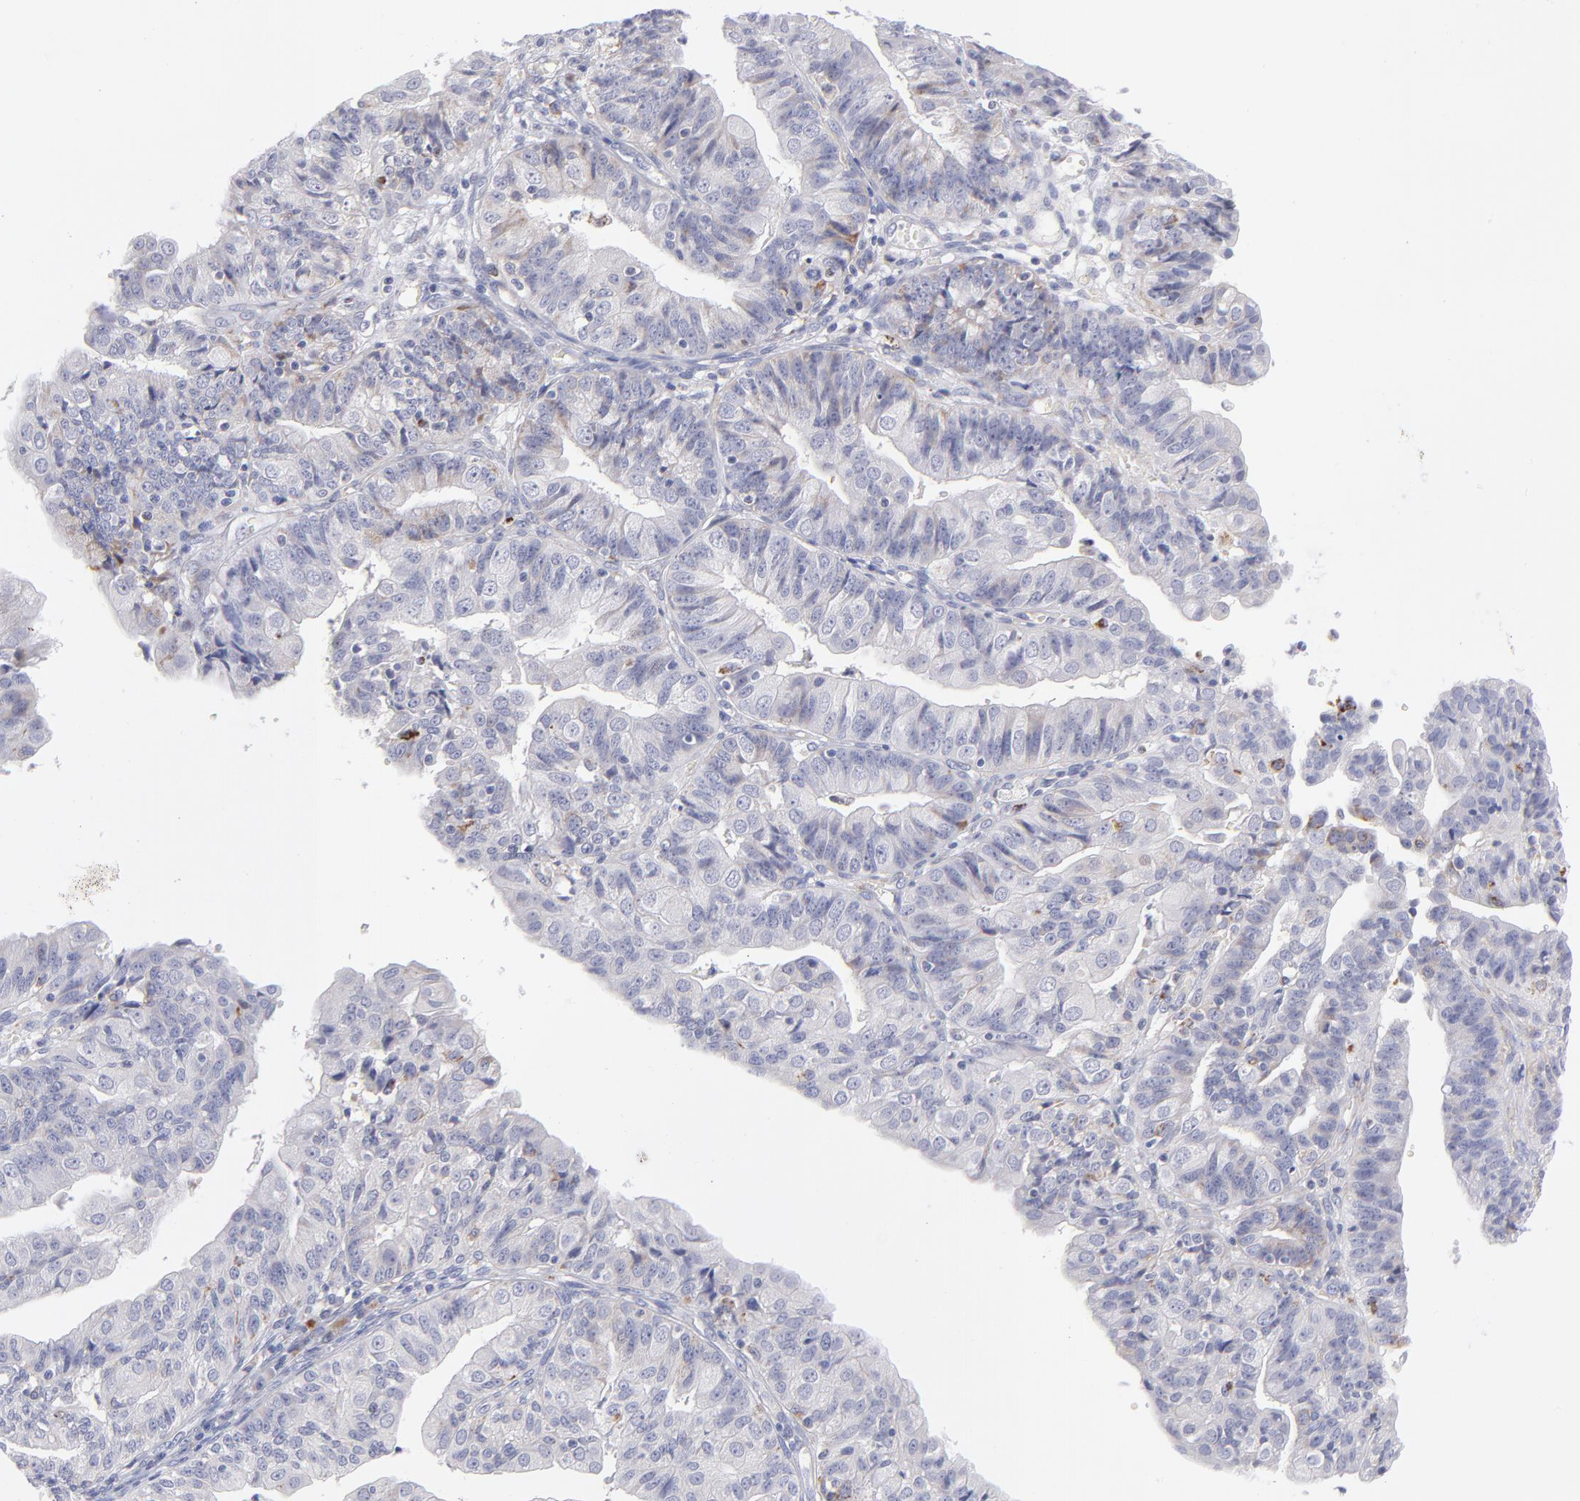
{"staining": {"intensity": "weak", "quantity": "25%-75%", "location": "cytoplasmic/membranous"}, "tissue": "endometrial cancer", "cell_type": "Tumor cells", "image_type": "cancer", "snomed": [{"axis": "morphology", "description": "Adenocarcinoma, NOS"}, {"axis": "topography", "description": "Endometrium"}], "caption": "Adenocarcinoma (endometrial) tissue shows weak cytoplasmic/membranous staining in about 25%-75% of tumor cells", "gene": "MTHFD2", "patient": {"sex": "female", "age": 56}}